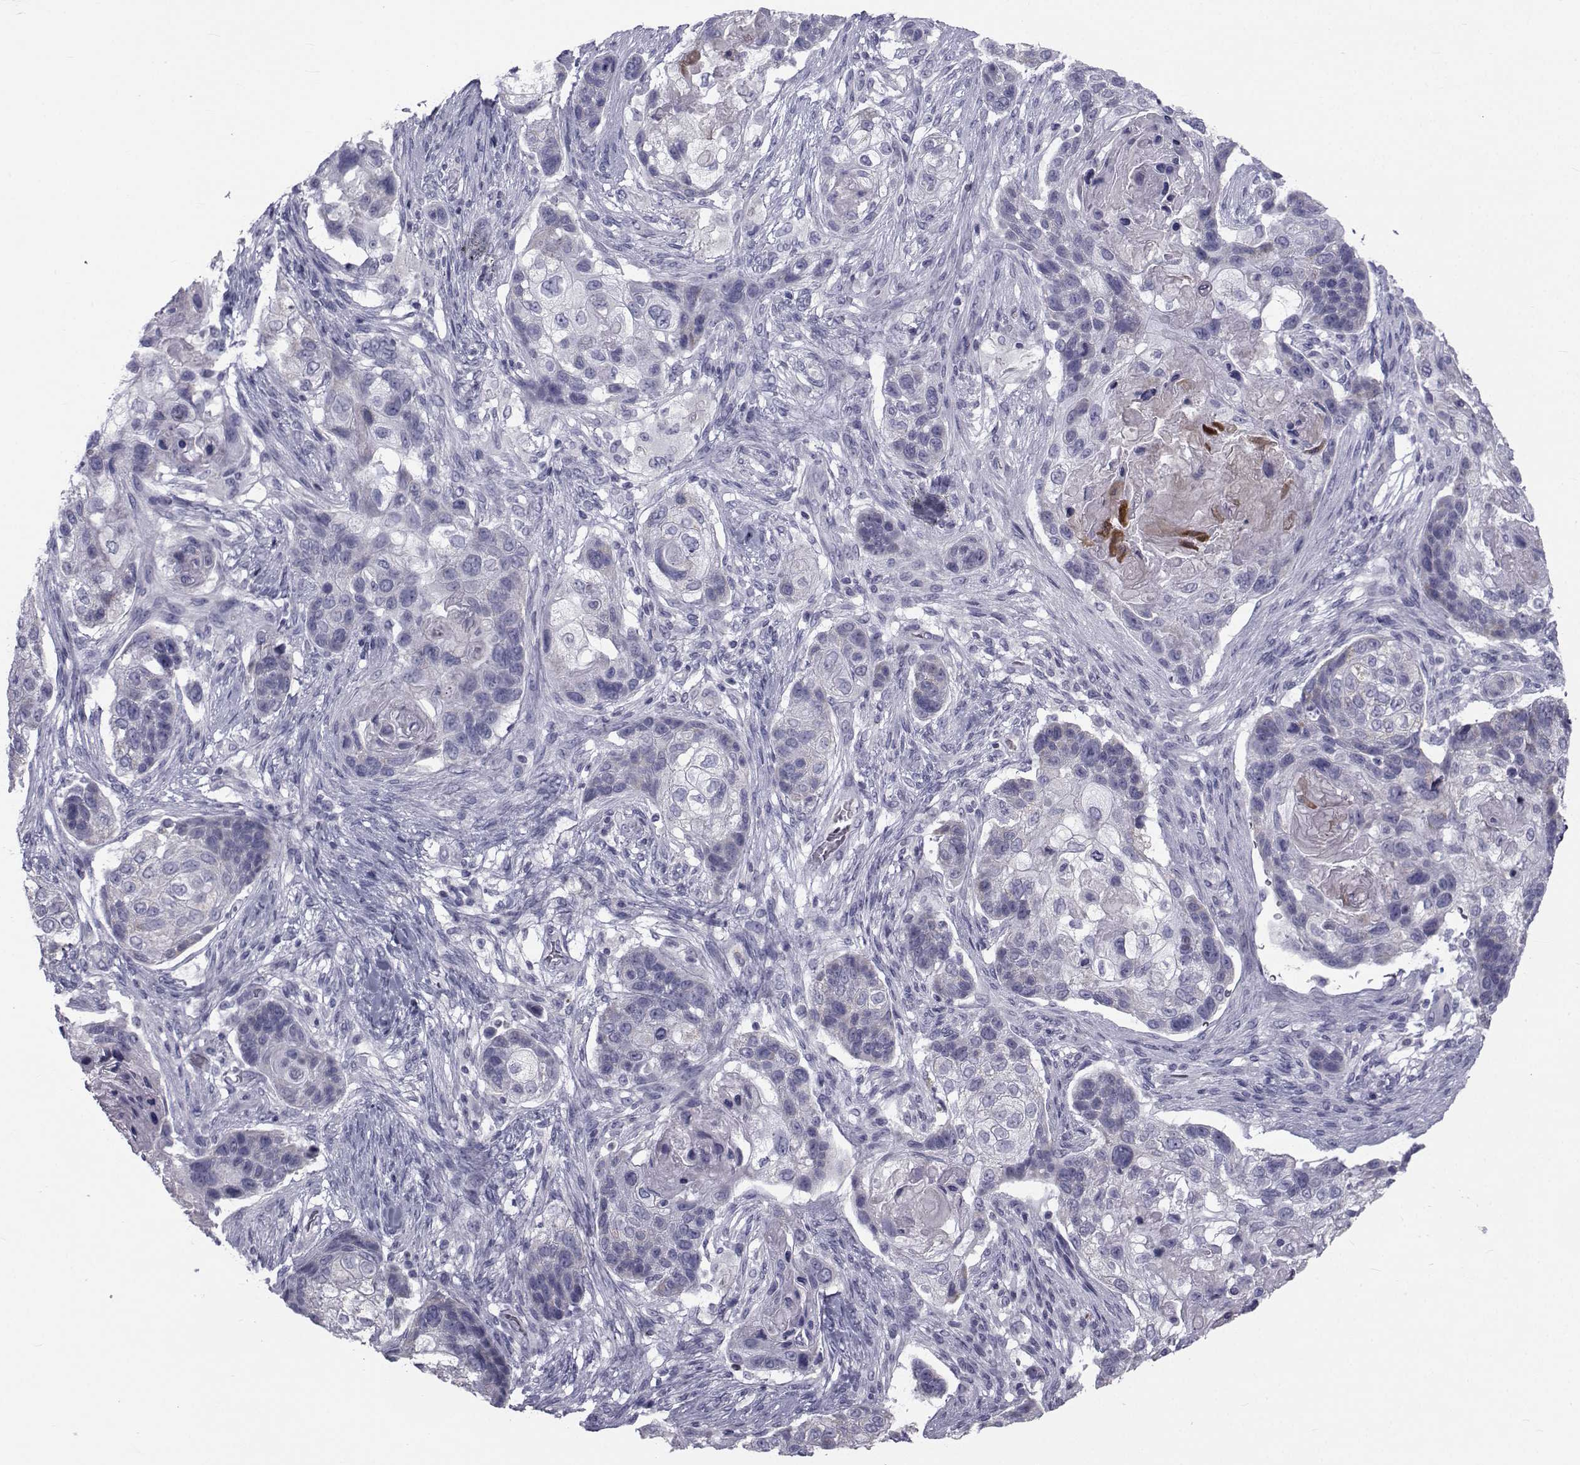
{"staining": {"intensity": "negative", "quantity": "none", "location": "none"}, "tissue": "lung cancer", "cell_type": "Tumor cells", "image_type": "cancer", "snomed": [{"axis": "morphology", "description": "Squamous cell carcinoma, NOS"}, {"axis": "topography", "description": "Lung"}], "caption": "This micrograph is of squamous cell carcinoma (lung) stained with IHC to label a protein in brown with the nuclei are counter-stained blue. There is no expression in tumor cells.", "gene": "FDXR", "patient": {"sex": "male", "age": 69}}